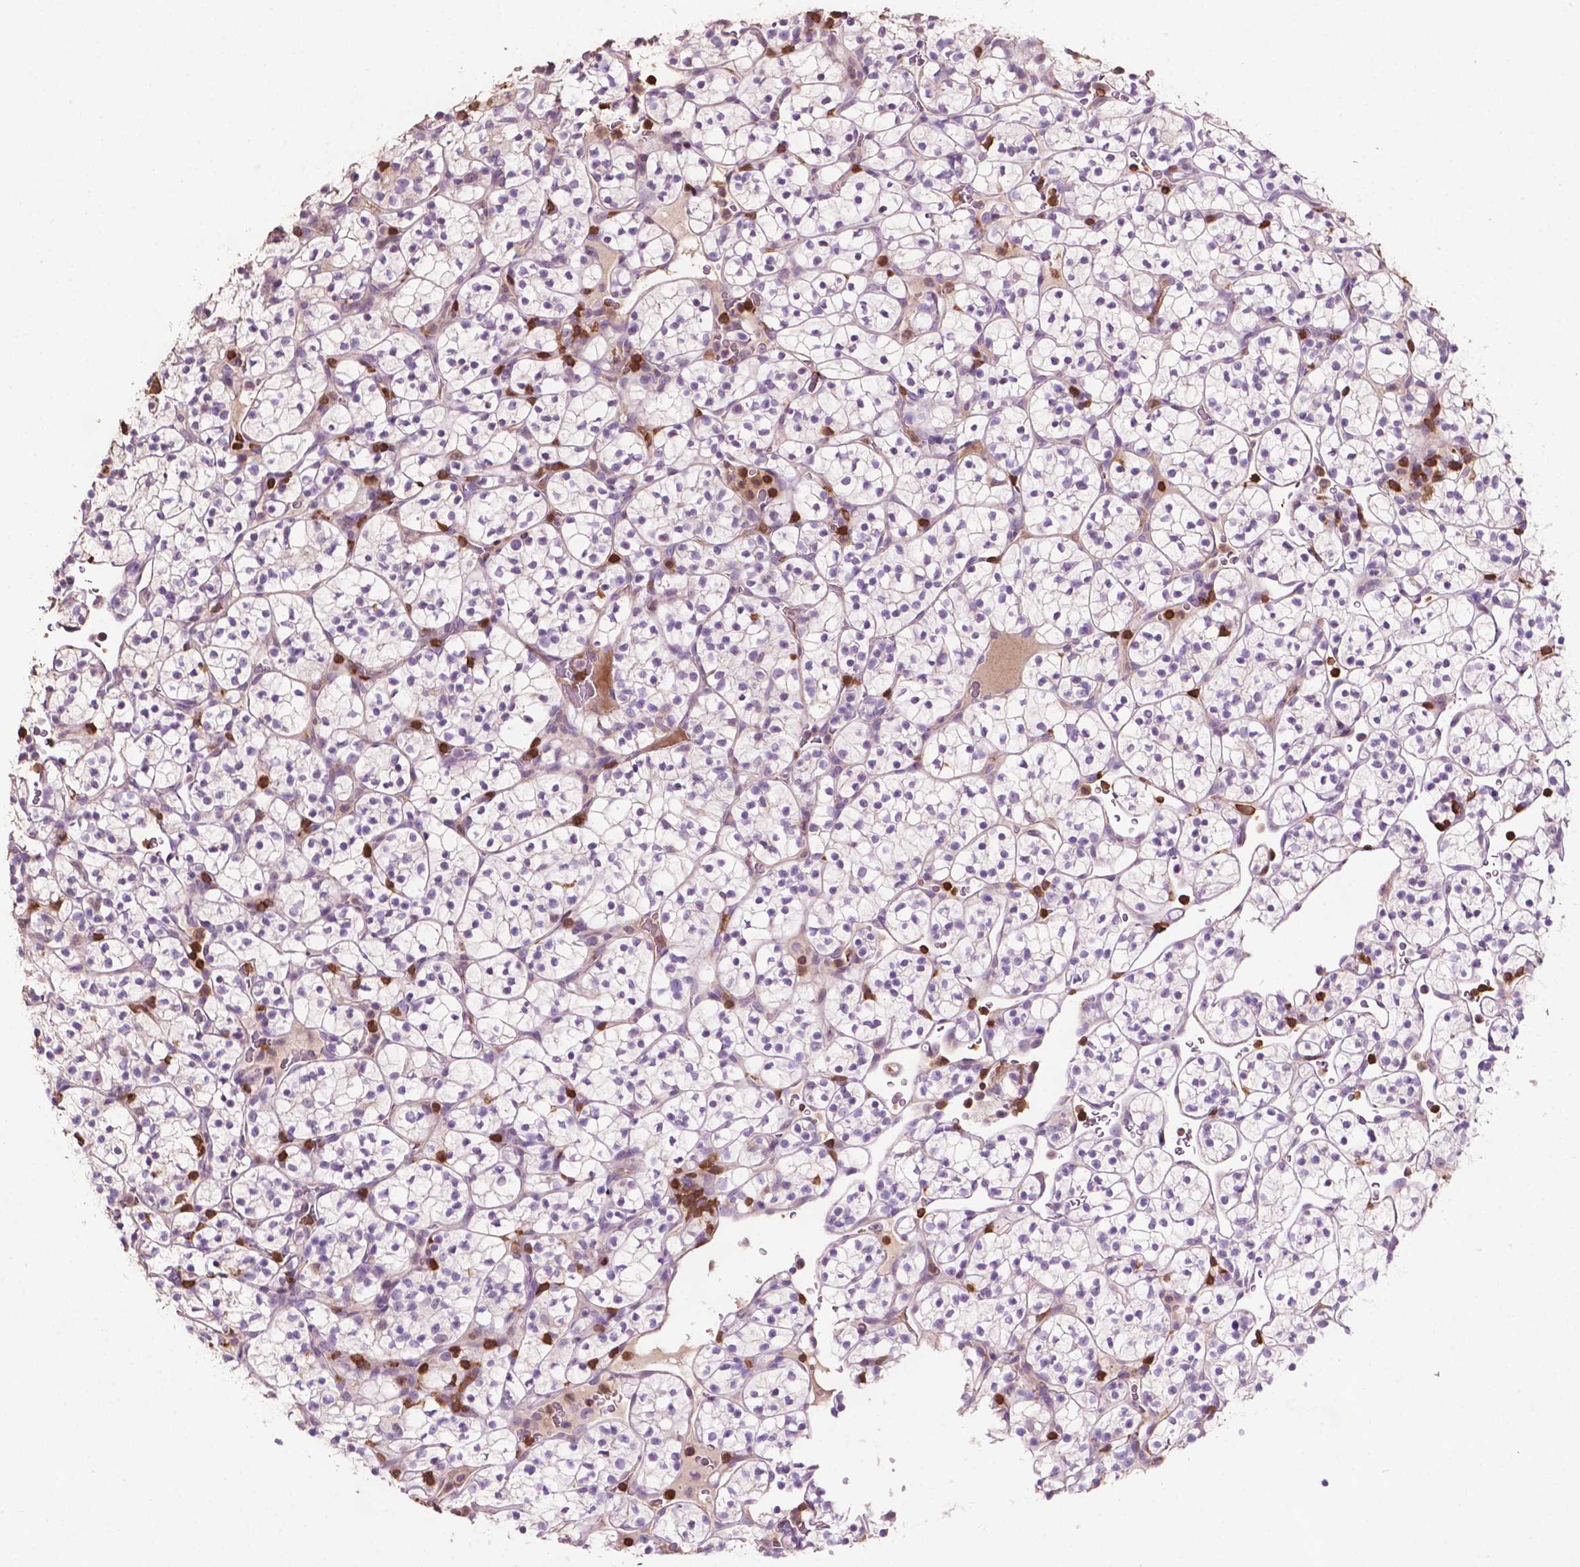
{"staining": {"intensity": "negative", "quantity": "none", "location": "none"}, "tissue": "renal cancer", "cell_type": "Tumor cells", "image_type": "cancer", "snomed": [{"axis": "morphology", "description": "Adenocarcinoma, NOS"}, {"axis": "topography", "description": "Kidney"}], "caption": "A high-resolution image shows IHC staining of renal cancer (adenocarcinoma), which demonstrates no significant expression in tumor cells.", "gene": "TBC1D10C", "patient": {"sex": "female", "age": 89}}